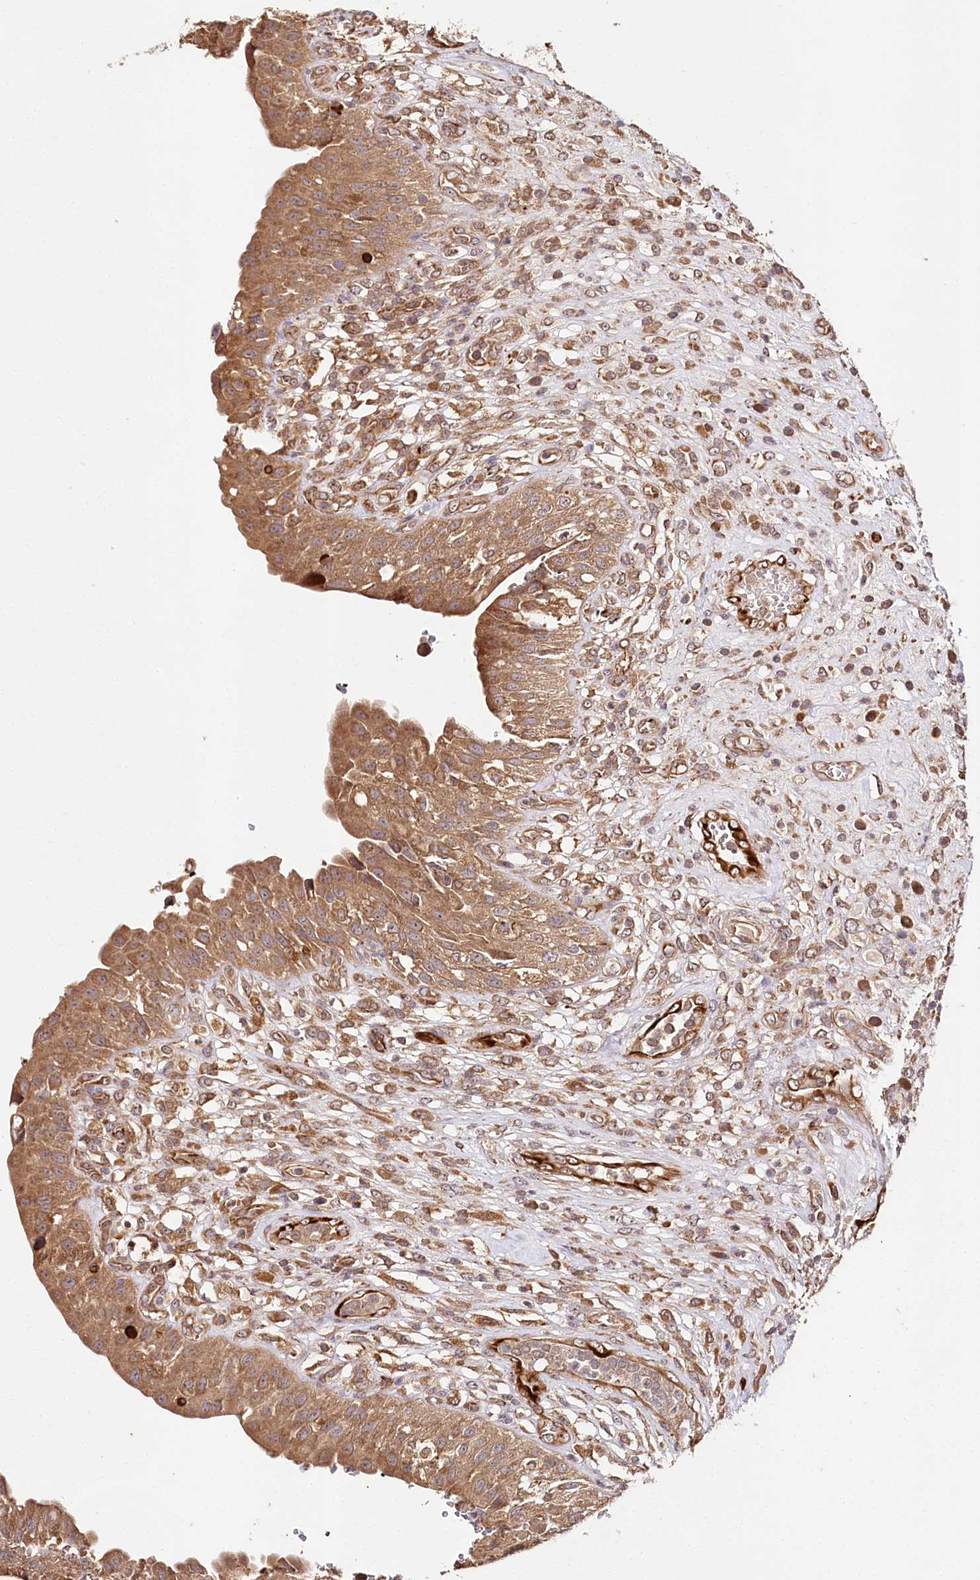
{"staining": {"intensity": "moderate", "quantity": ">75%", "location": "cytoplasmic/membranous"}, "tissue": "urinary bladder", "cell_type": "Urothelial cells", "image_type": "normal", "snomed": [{"axis": "morphology", "description": "Normal tissue, NOS"}, {"axis": "topography", "description": "Urinary bladder"}], "caption": "A histopathology image showing moderate cytoplasmic/membranous positivity in about >75% of urothelial cells in unremarkable urinary bladder, as visualized by brown immunohistochemical staining.", "gene": "DMXL1", "patient": {"sex": "female", "age": 62}}